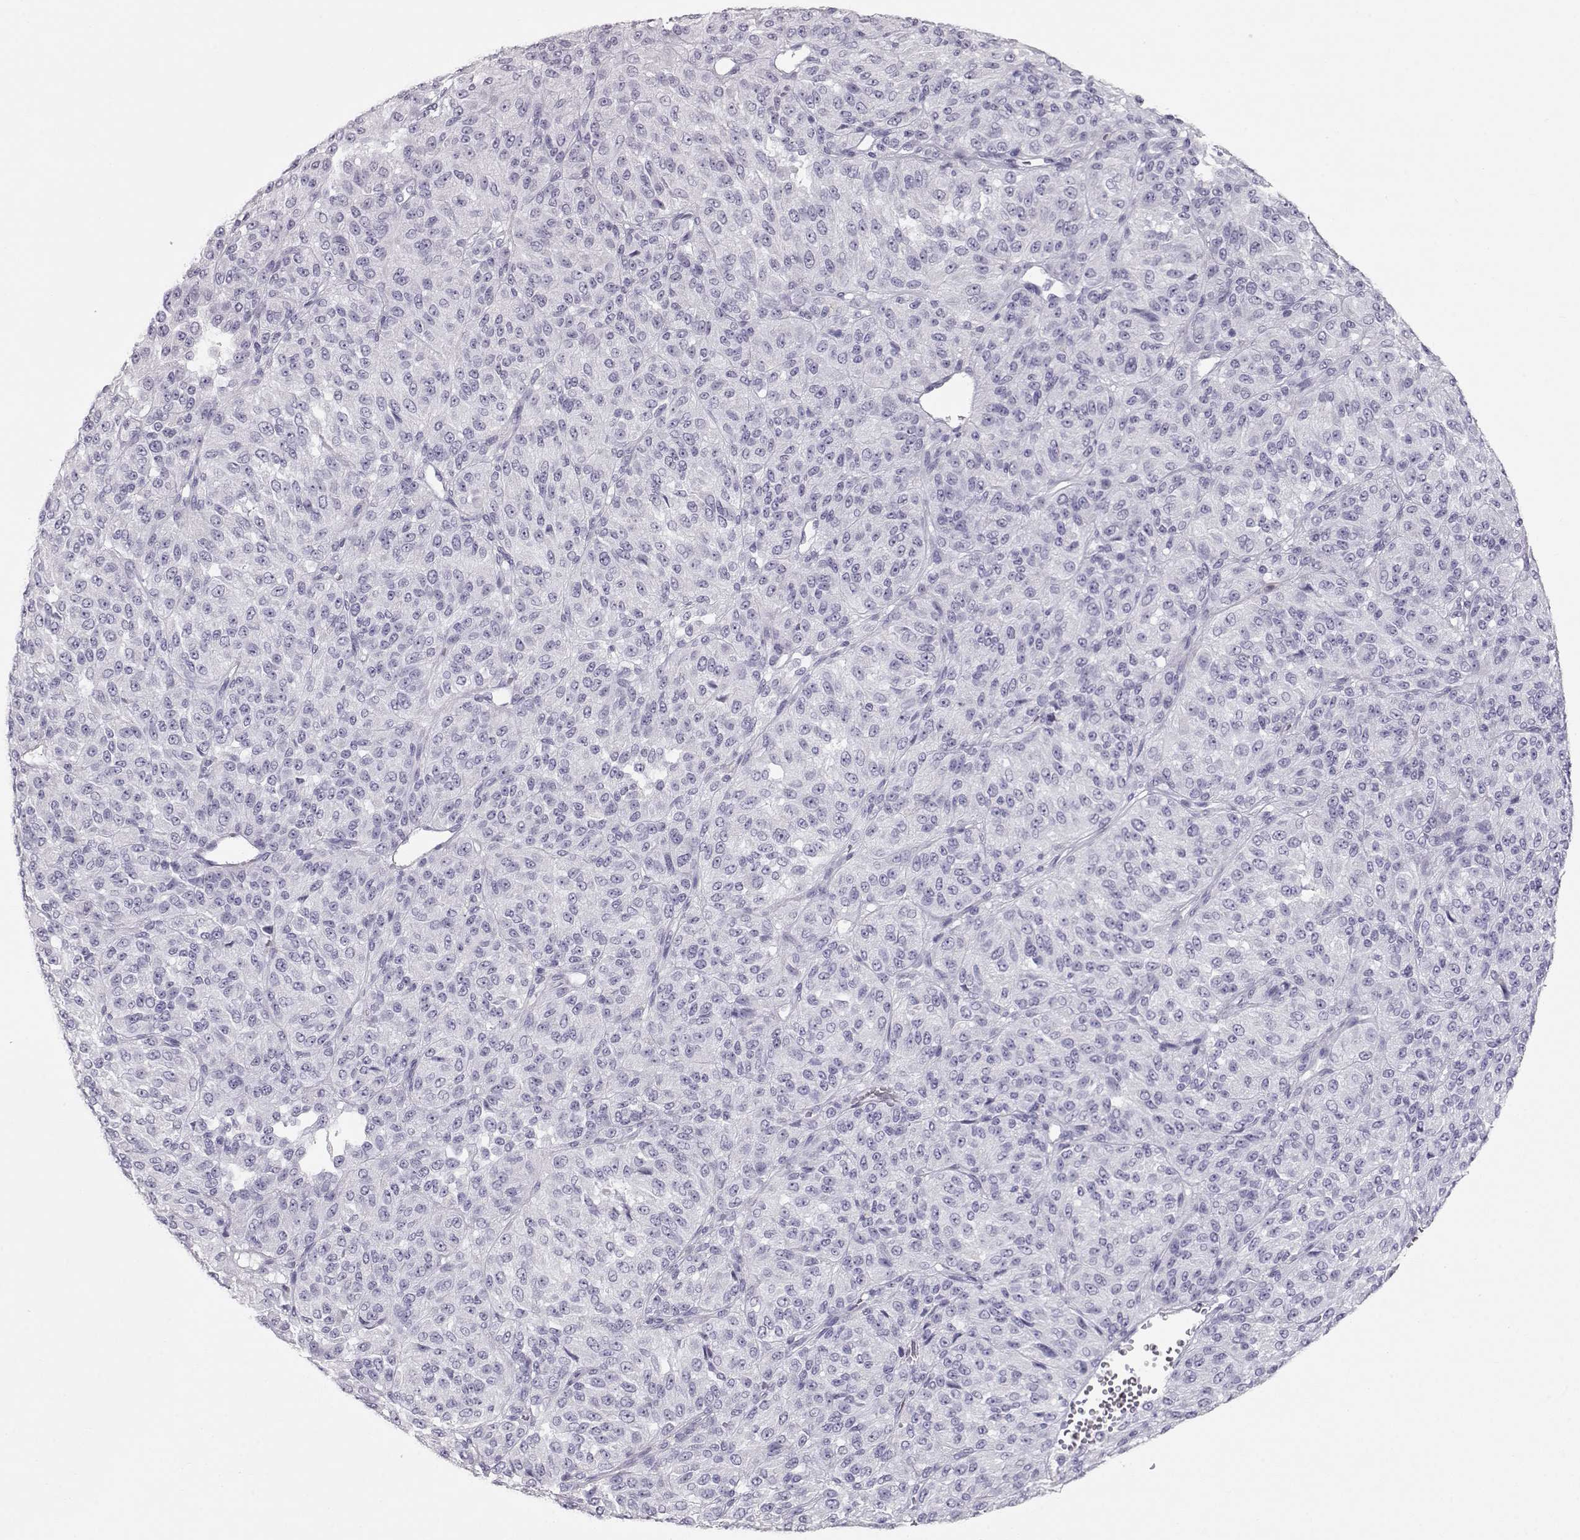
{"staining": {"intensity": "negative", "quantity": "none", "location": "none"}, "tissue": "melanoma", "cell_type": "Tumor cells", "image_type": "cancer", "snomed": [{"axis": "morphology", "description": "Malignant melanoma, Metastatic site"}, {"axis": "topography", "description": "Brain"}], "caption": "Photomicrograph shows no significant protein positivity in tumor cells of melanoma. (Stains: DAB IHC with hematoxylin counter stain, Microscopy: brightfield microscopy at high magnification).", "gene": "MIP", "patient": {"sex": "female", "age": 56}}